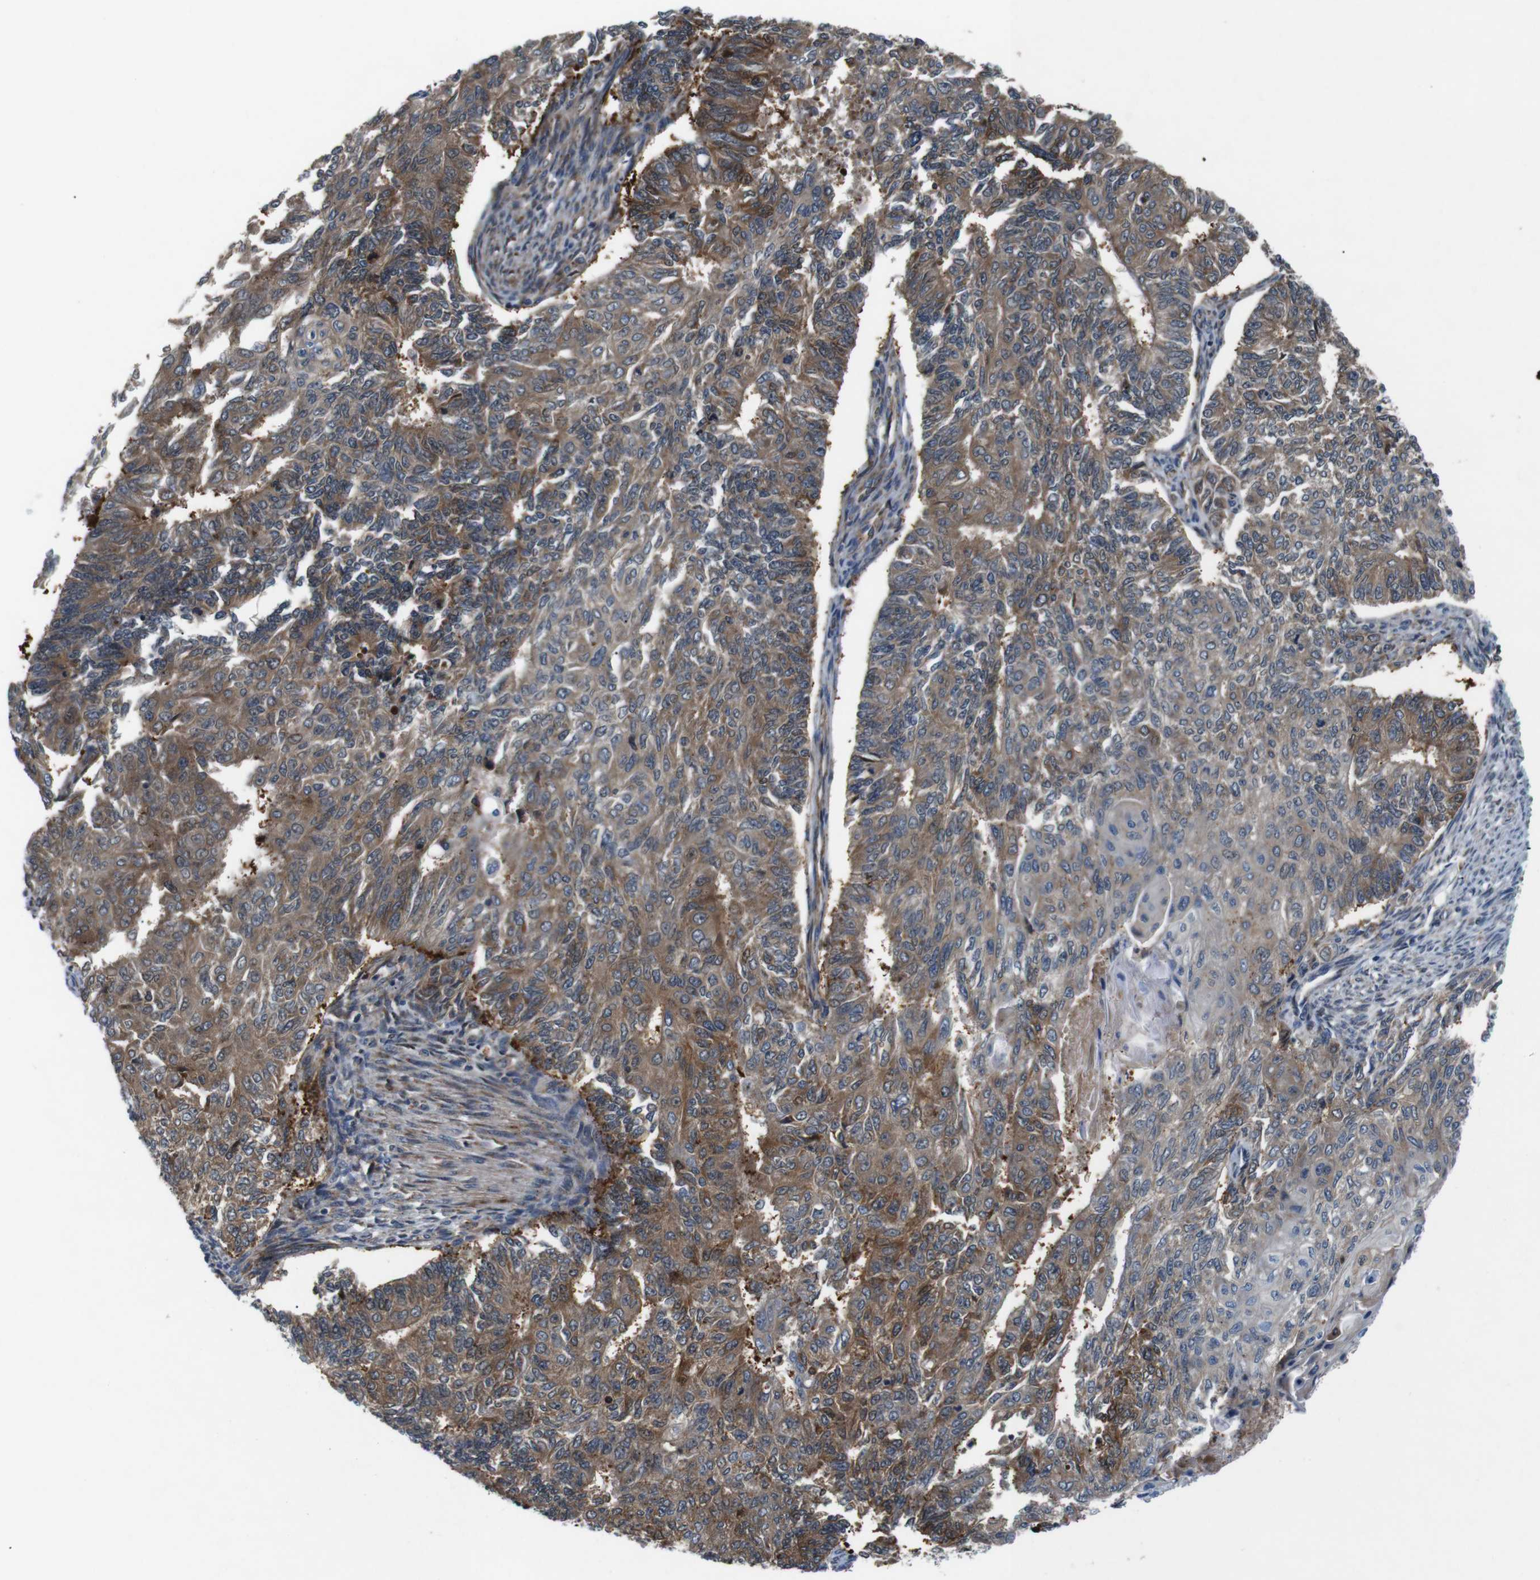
{"staining": {"intensity": "moderate", "quantity": ">75%", "location": "cytoplasmic/membranous"}, "tissue": "endometrial cancer", "cell_type": "Tumor cells", "image_type": "cancer", "snomed": [{"axis": "morphology", "description": "Adenocarcinoma, NOS"}, {"axis": "topography", "description": "Endometrium"}], "caption": "Immunohistochemical staining of human endometrial cancer (adenocarcinoma) demonstrates moderate cytoplasmic/membranous protein staining in about >75% of tumor cells.", "gene": "JAK1", "patient": {"sex": "female", "age": 32}}